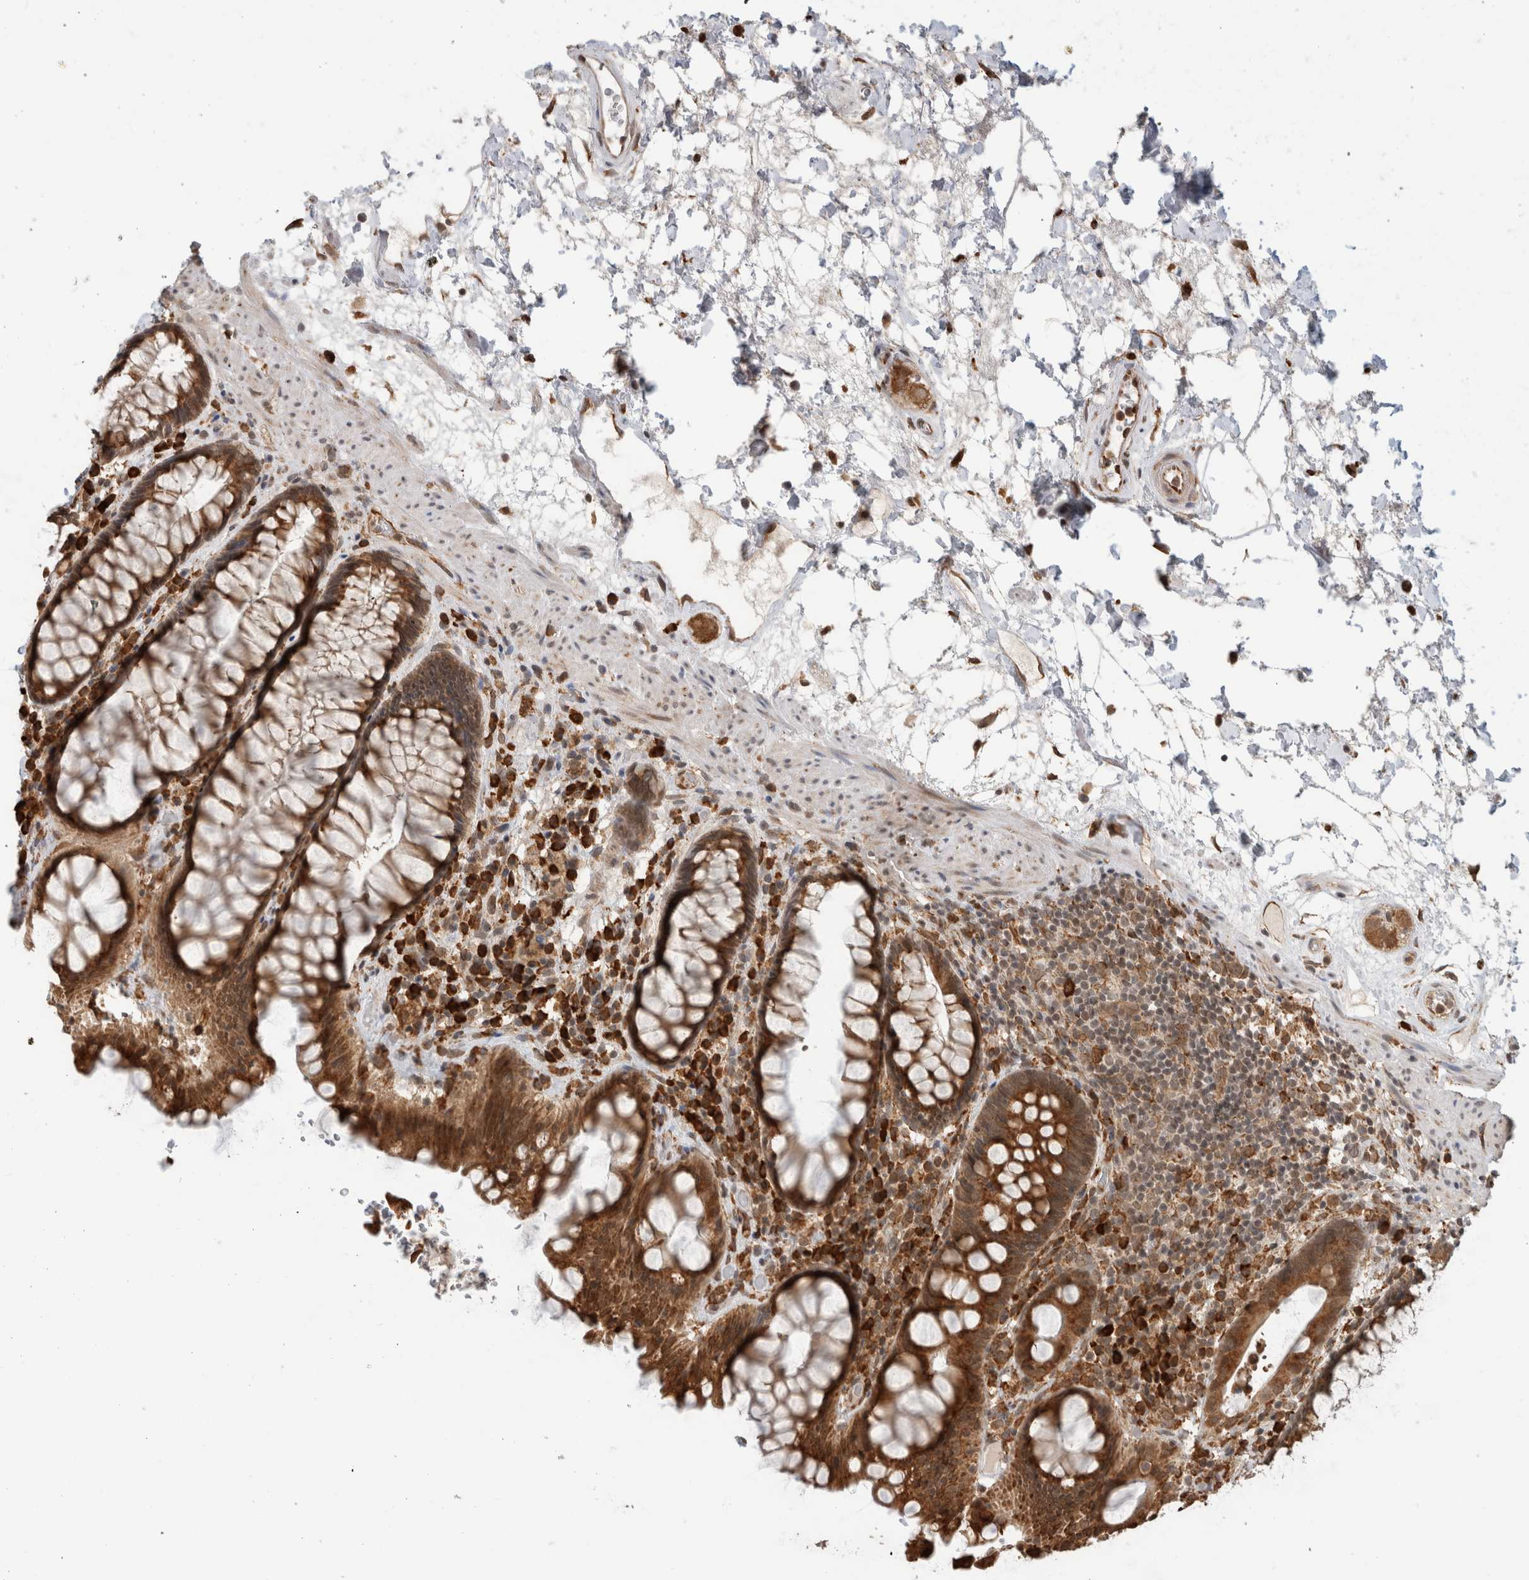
{"staining": {"intensity": "strong", "quantity": ">75%", "location": "cytoplasmic/membranous"}, "tissue": "rectum", "cell_type": "Glandular cells", "image_type": "normal", "snomed": [{"axis": "morphology", "description": "Normal tissue, NOS"}, {"axis": "topography", "description": "Rectum"}], "caption": "Protein staining of benign rectum reveals strong cytoplasmic/membranous staining in approximately >75% of glandular cells.", "gene": "MS4A7", "patient": {"sex": "male", "age": 64}}